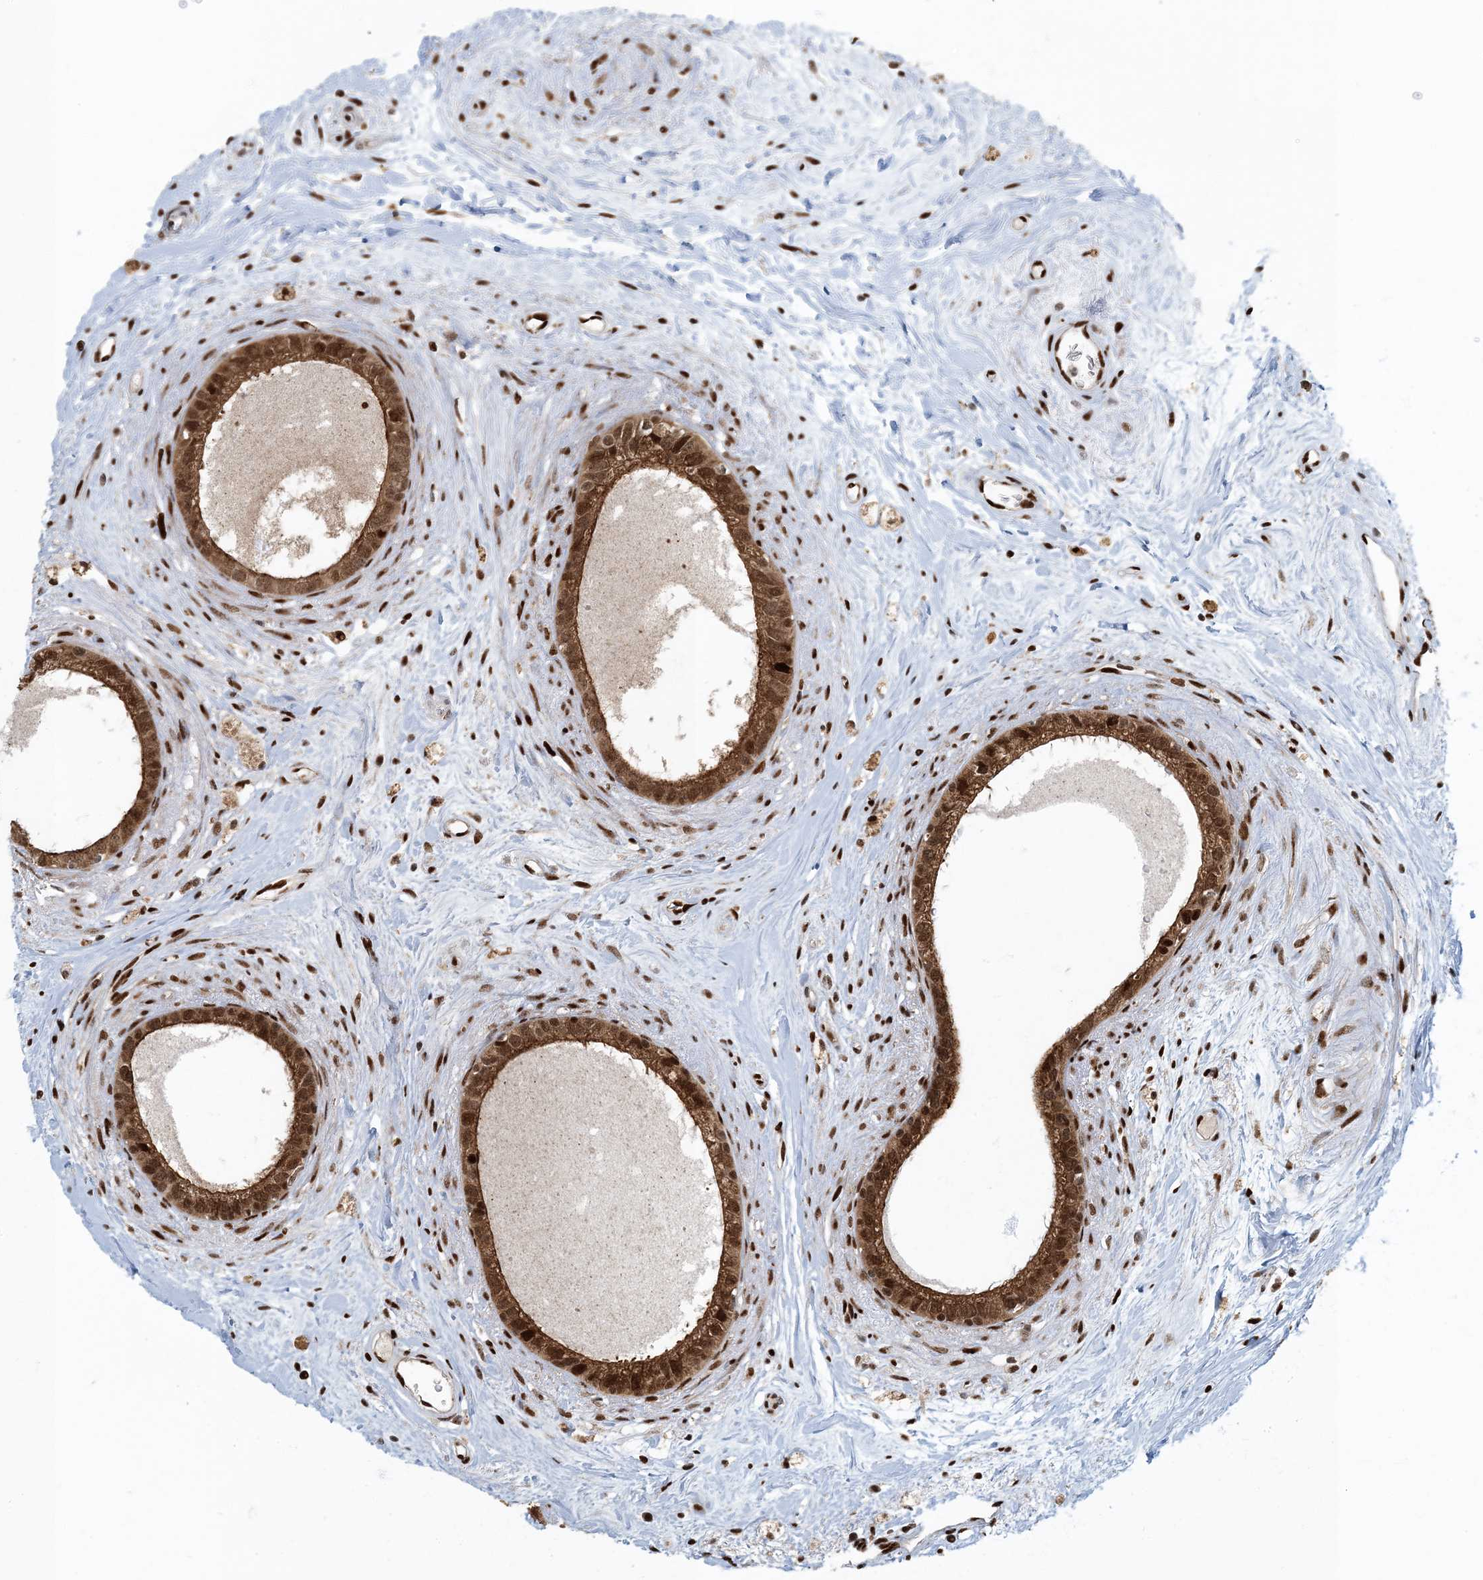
{"staining": {"intensity": "strong", "quantity": ">75%", "location": "cytoplasmic/membranous,nuclear"}, "tissue": "epididymis", "cell_type": "Glandular cells", "image_type": "normal", "snomed": [{"axis": "morphology", "description": "Normal tissue, NOS"}, {"axis": "topography", "description": "Epididymis"}], "caption": "Epididymis stained with immunohistochemistry (IHC) demonstrates strong cytoplasmic/membranous,nuclear positivity in about >75% of glandular cells. (Brightfield microscopy of DAB IHC at high magnification).", "gene": "MBD1", "patient": {"sex": "male", "age": 80}}